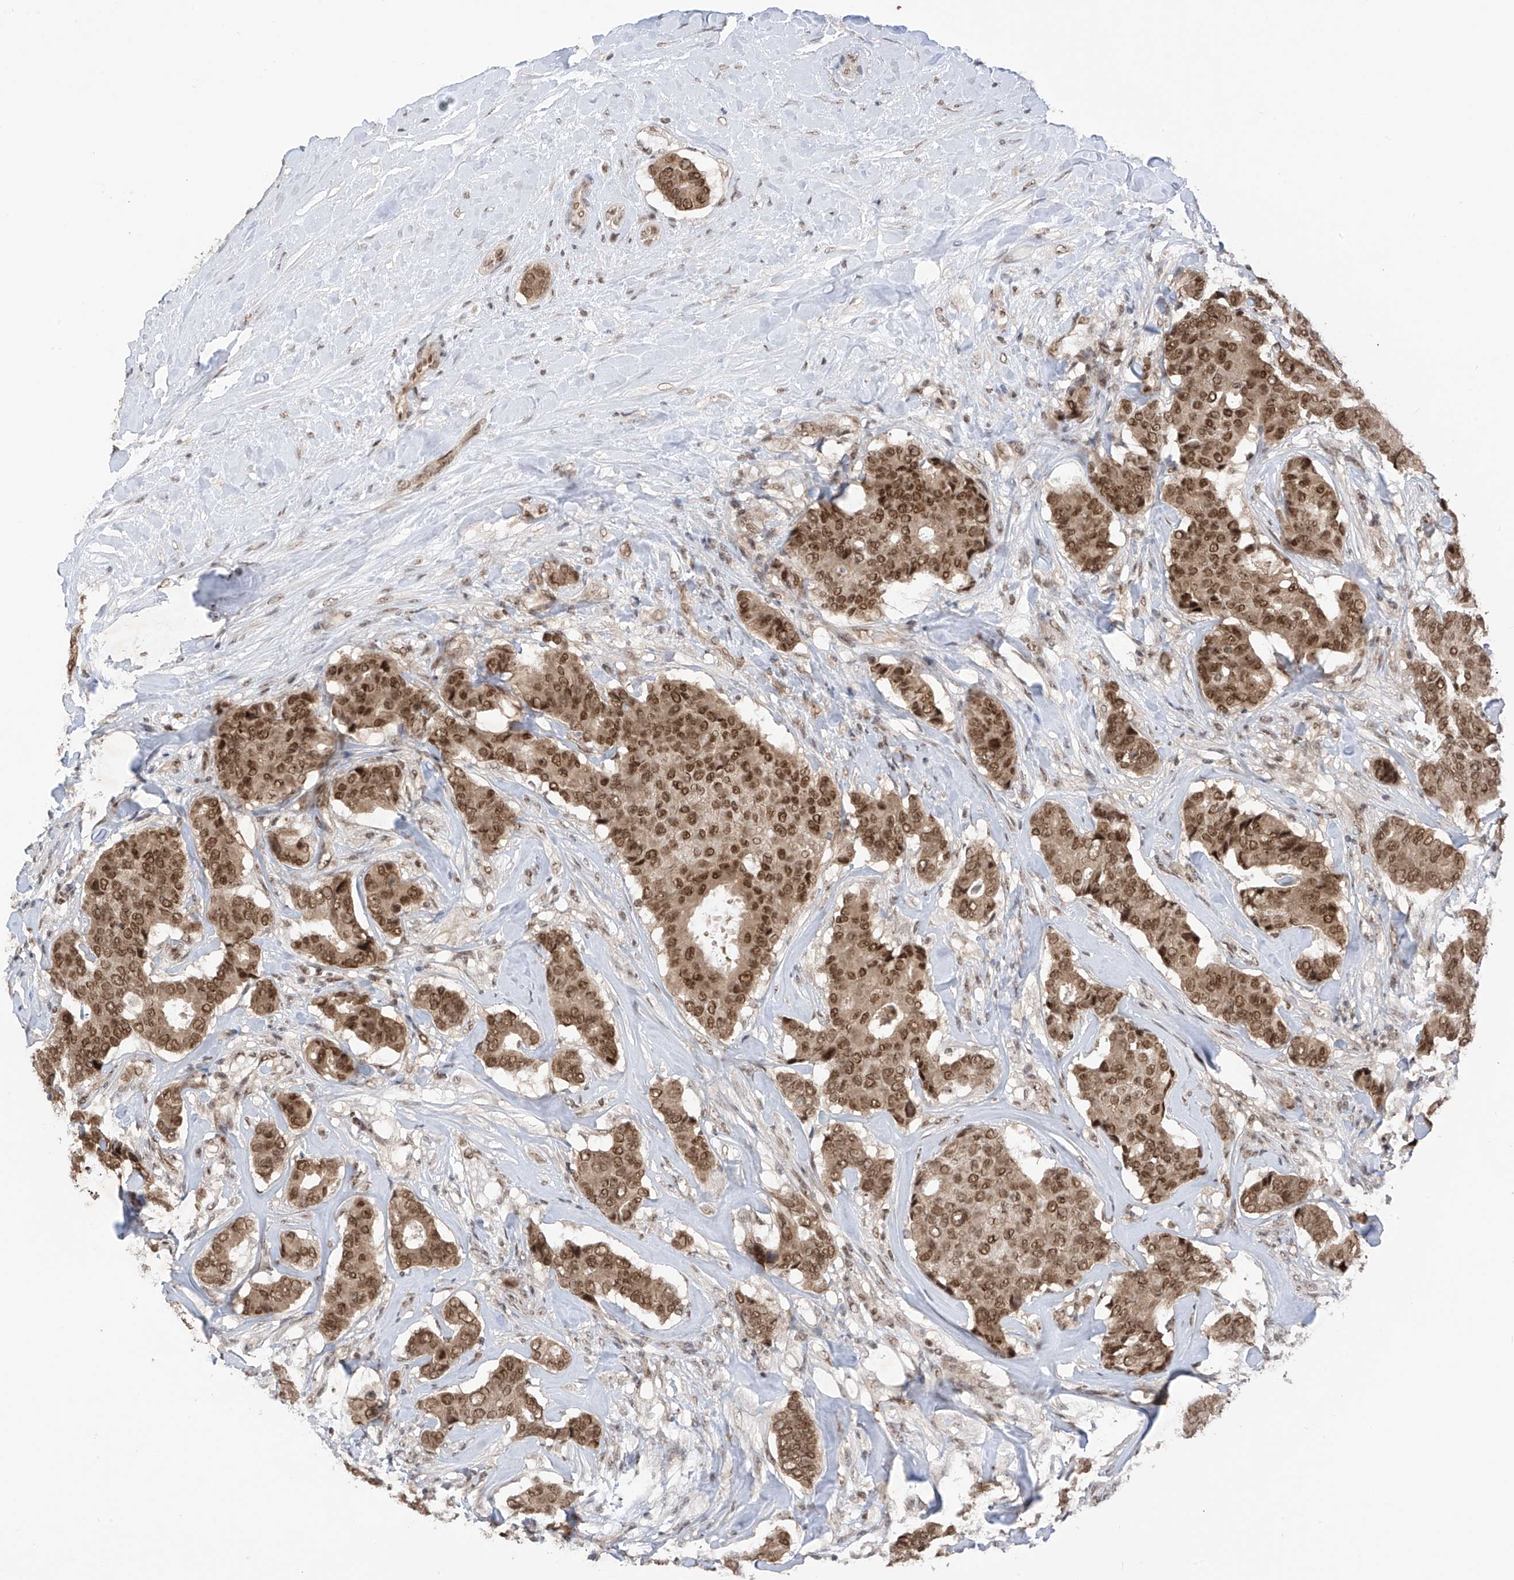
{"staining": {"intensity": "moderate", "quantity": ">75%", "location": "cytoplasmic/membranous,nuclear"}, "tissue": "breast cancer", "cell_type": "Tumor cells", "image_type": "cancer", "snomed": [{"axis": "morphology", "description": "Duct carcinoma"}, {"axis": "topography", "description": "Breast"}], "caption": "Brown immunohistochemical staining in human breast cancer reveals moderate cytoplasmic/membranous and nuclear staining in about >75% of tumor cells.", "gene": "RPAIN", "patient": {"sex": "female", "age": 75}}